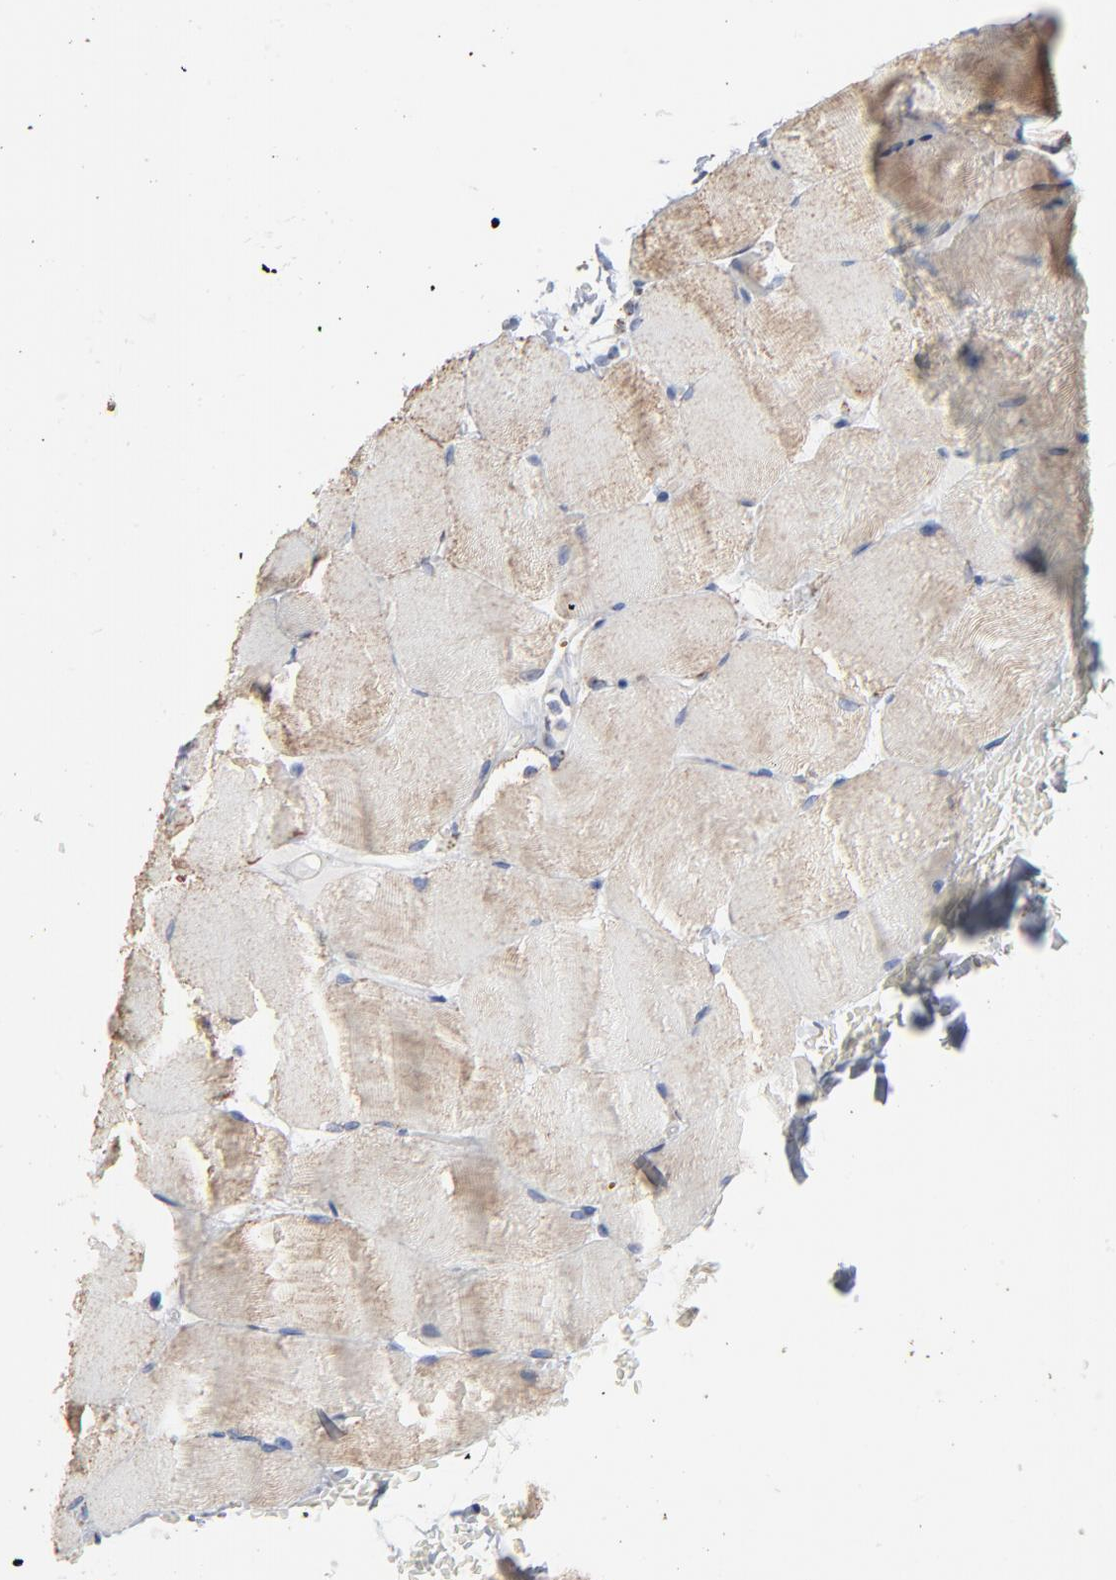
{"staining": {"intensity": "moderate", "quantity": ">75%", "location": "cytoplasmic/membranous"}, "tissue": "skeletal muscle", "cell_type": "Myocytes", "image_type": "normal", "snomed": [{"axis": "morphology", "description": "Normal tissue, NOS"}, {"axis": "topography", "description": "Skeletal muscle"}], "caption": "A medium amount of moderate cytoplasmic/membranous expression is present in approximately >75% of myocytes in benign skeletal muscle. Immunohistochemistry (ihc) stains the protein of interest in brown and the nuclei are stained blue.", "gene": "UQCRC1", "patient": {"sex": "female", "age": 37}}